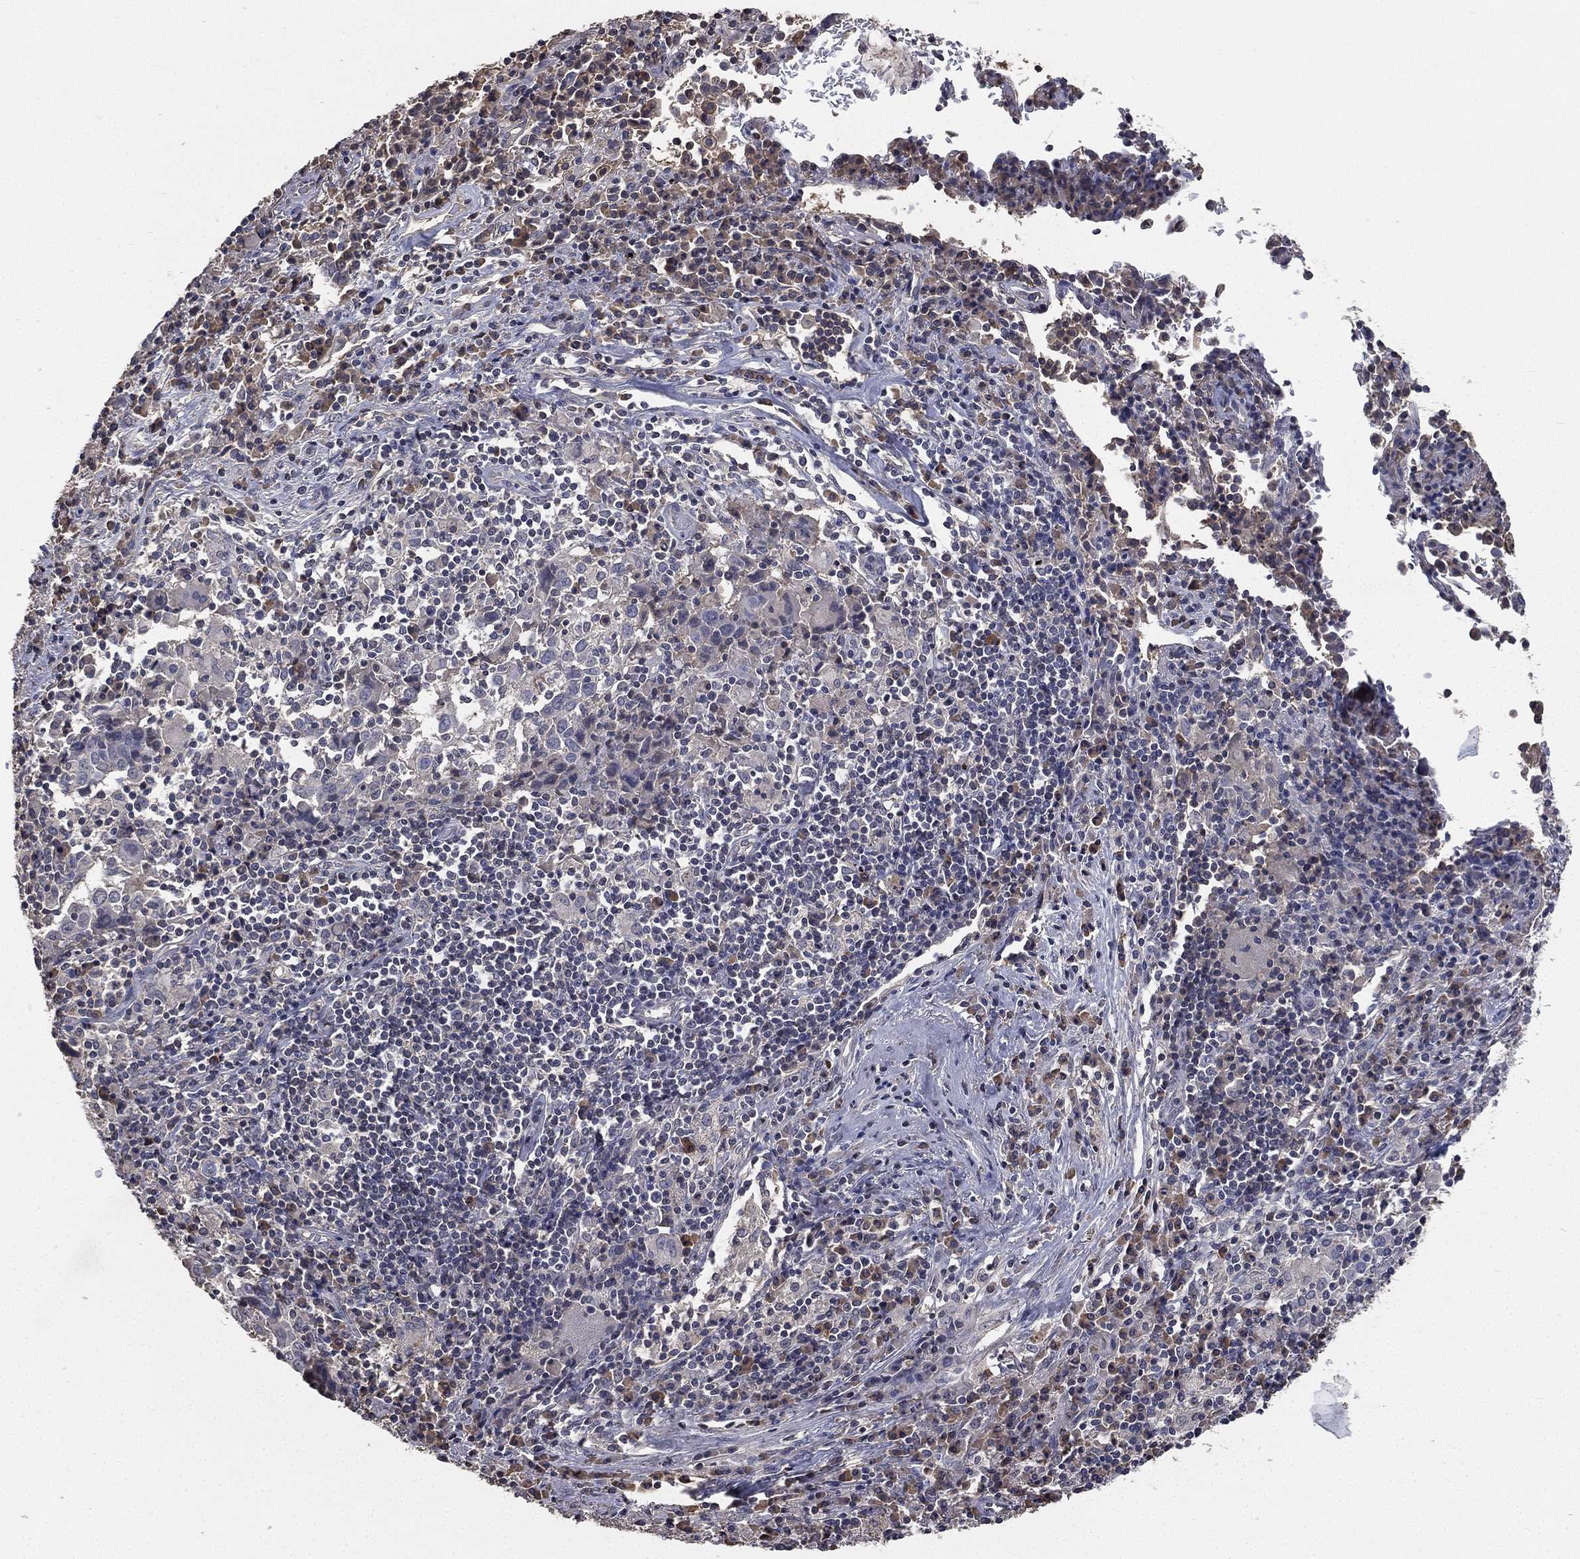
{"staining": {"intensity": "negative", "quantity": "none", "location": "none"}, "tissue": "lung cancer", "cell_type": "Tumor cells", "image_type": "cancer", "snomed": [{"axis": "morphology", "description": "Squamous cell carcinoma, NOS"}, {"axis": "topography", "description": "Lung"}], "caption": "This is an immunohistochemistry photomicrograph of human squamous cell carcinoma (lung). There is no staining in tumor cells.", "gene": "SNAP25", "patient": {"sex": "male", "age": 57}}